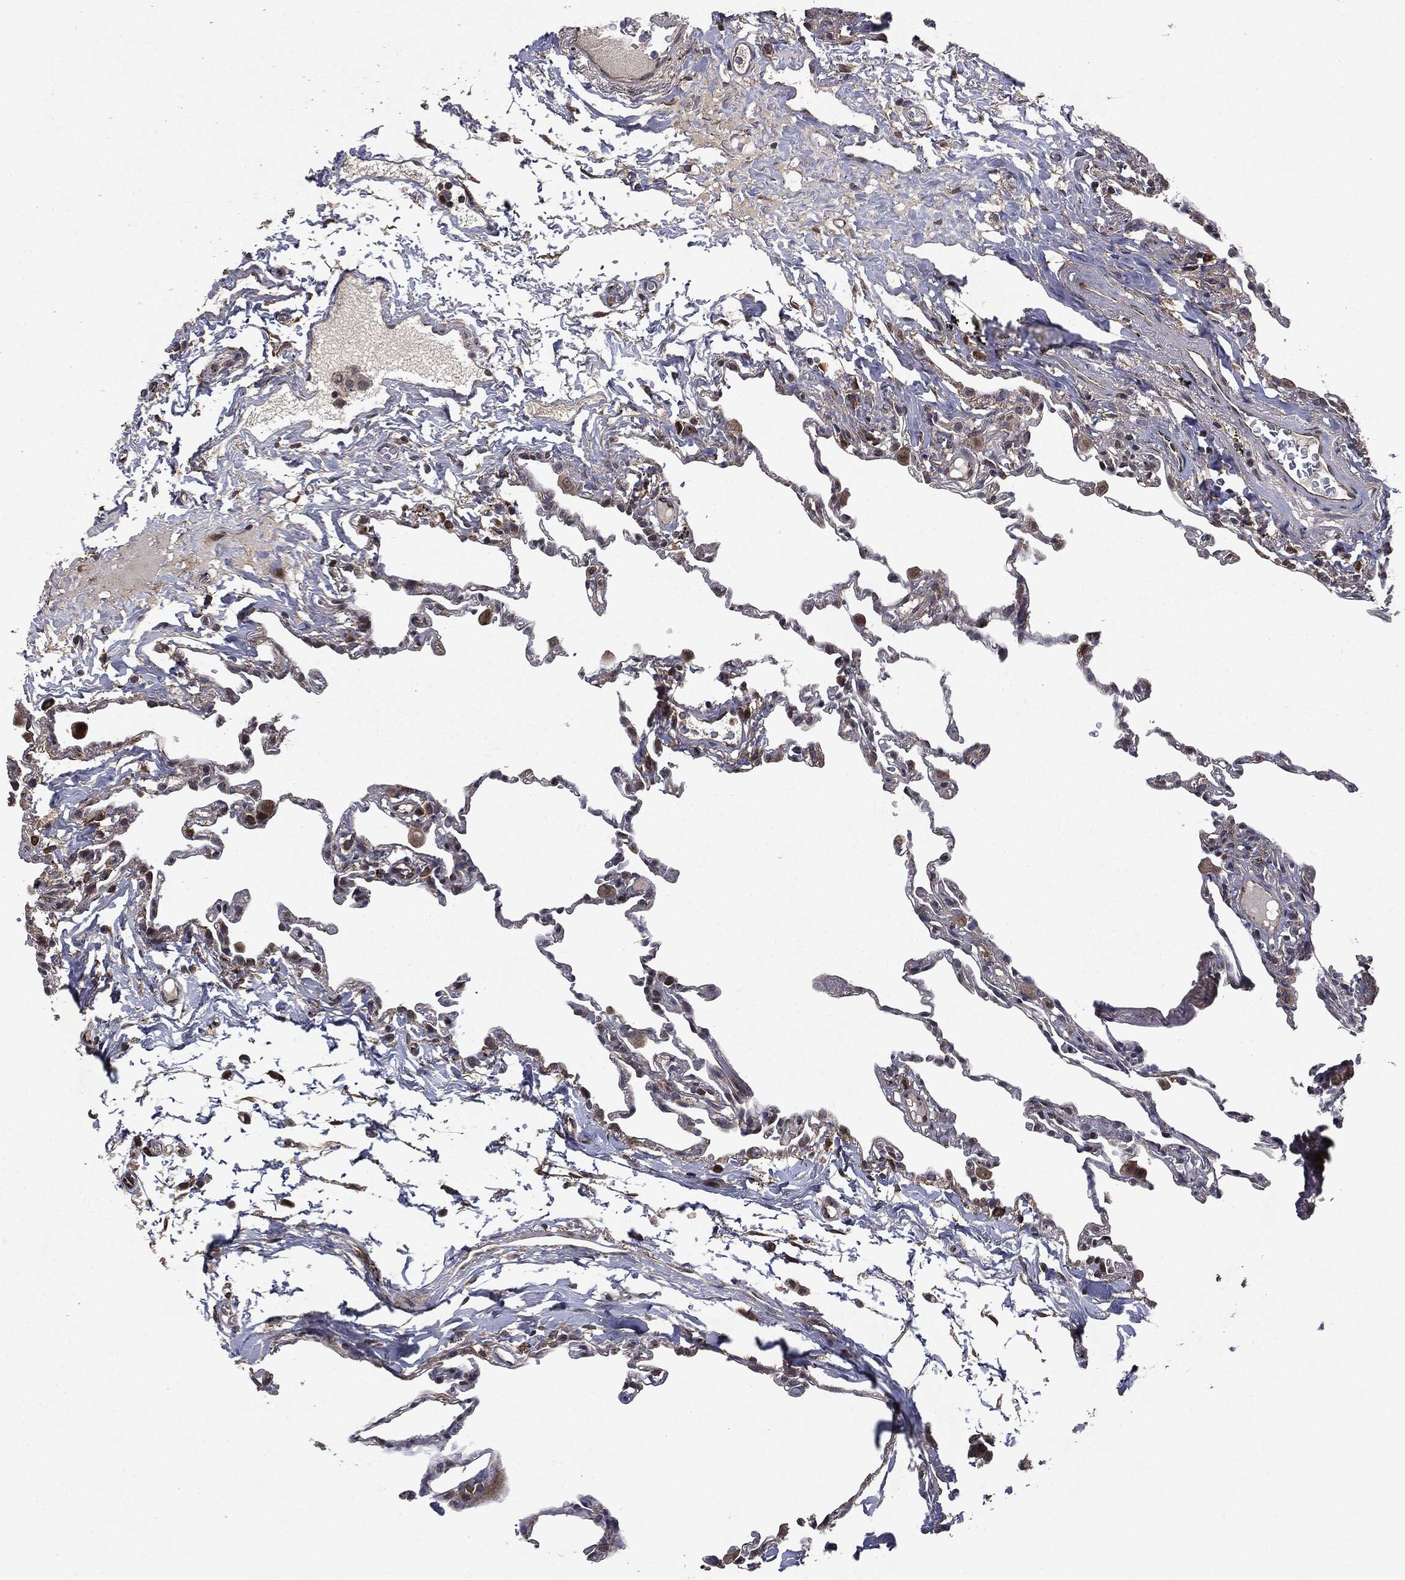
{"staining": {"intensity": "negative", "quantity": "none", "location": "none"}, "tissue": "lung", "cell_type": "Alveolar cells", "image_type": "normal", "snomed": [{"axis": "morphology", "description": "Normal tissue, NOS"}, {"axis": "topography", "description": "Lung"}], "caption": "A photomicrograph of lung stained for a protein displays no brown staining in alveolar cells. The staining was performed using DAB (3,3'-diaminobenzidine) to visualize the protein expression in brown, while the nuclei were stained in blue with hematoxylin (Magnification: 20x).", "gene": "PLPPR2", "patient": {"sex": "female", "age": 57}}